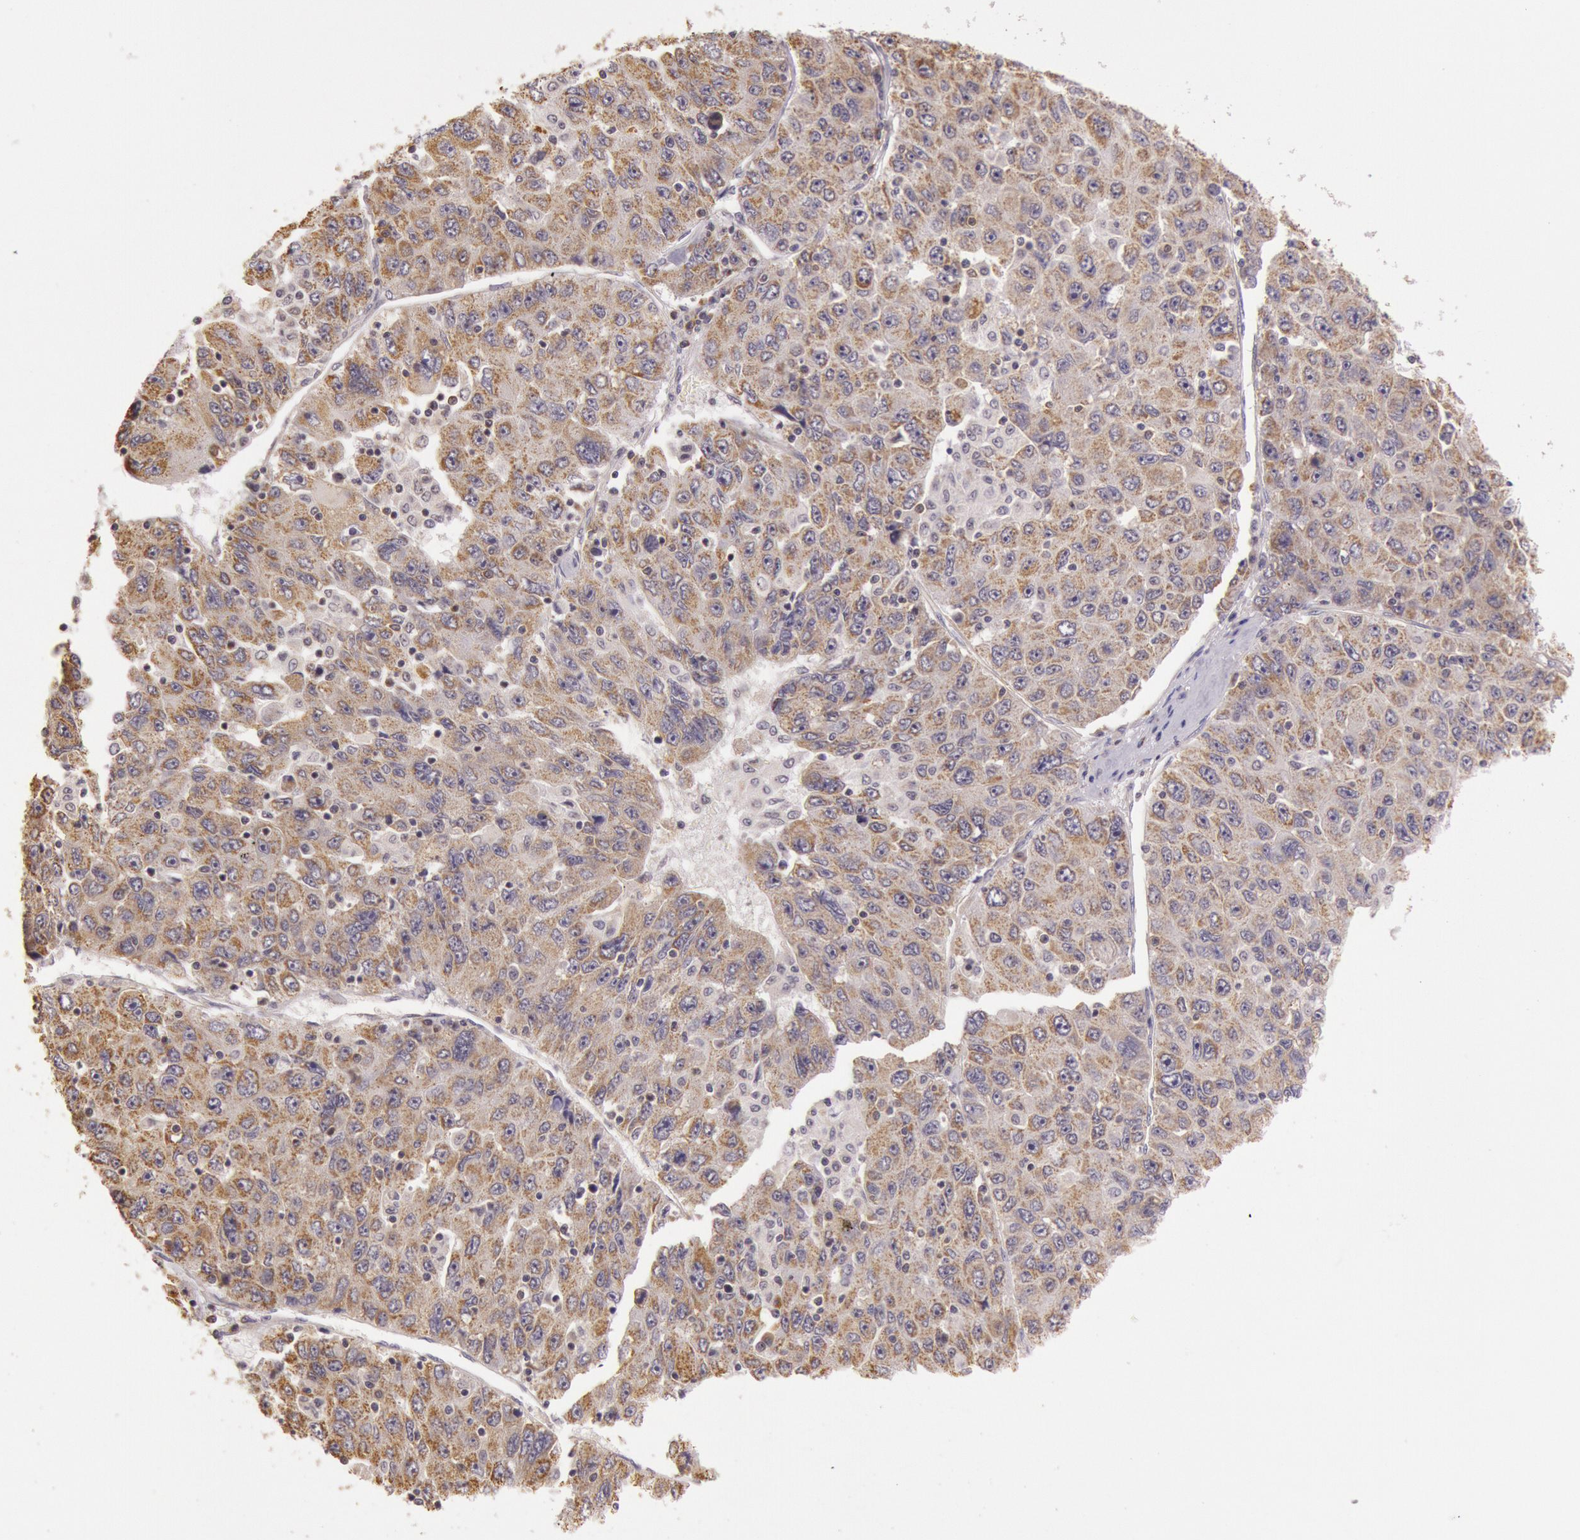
{"staining": {"intensity": "moderate", "quantity": ">75%", "location": "cytoplasmic/membranous"}, "tissue": "liver cancer", "cell_type": "Tumor cells", "image_type": "cancer", "snomed": [{"axis": "morphology", "description": "Carcinoma, Hepatocellular, NOS"}, {"axis": "topography", "description": "Liver"}], "caption": "Tumor cells display medium levels of moderate cytoplasmic/membranous positivity in approximately >75% of cells in liver cancer (hepatocellular carcinoma). Using DAB (brown) and hematoxylin (blue) stains, captured at high magnification using brightfield microscopy.", "gene": "CDK16", "patient": {"sex": "male", "age": 49}}